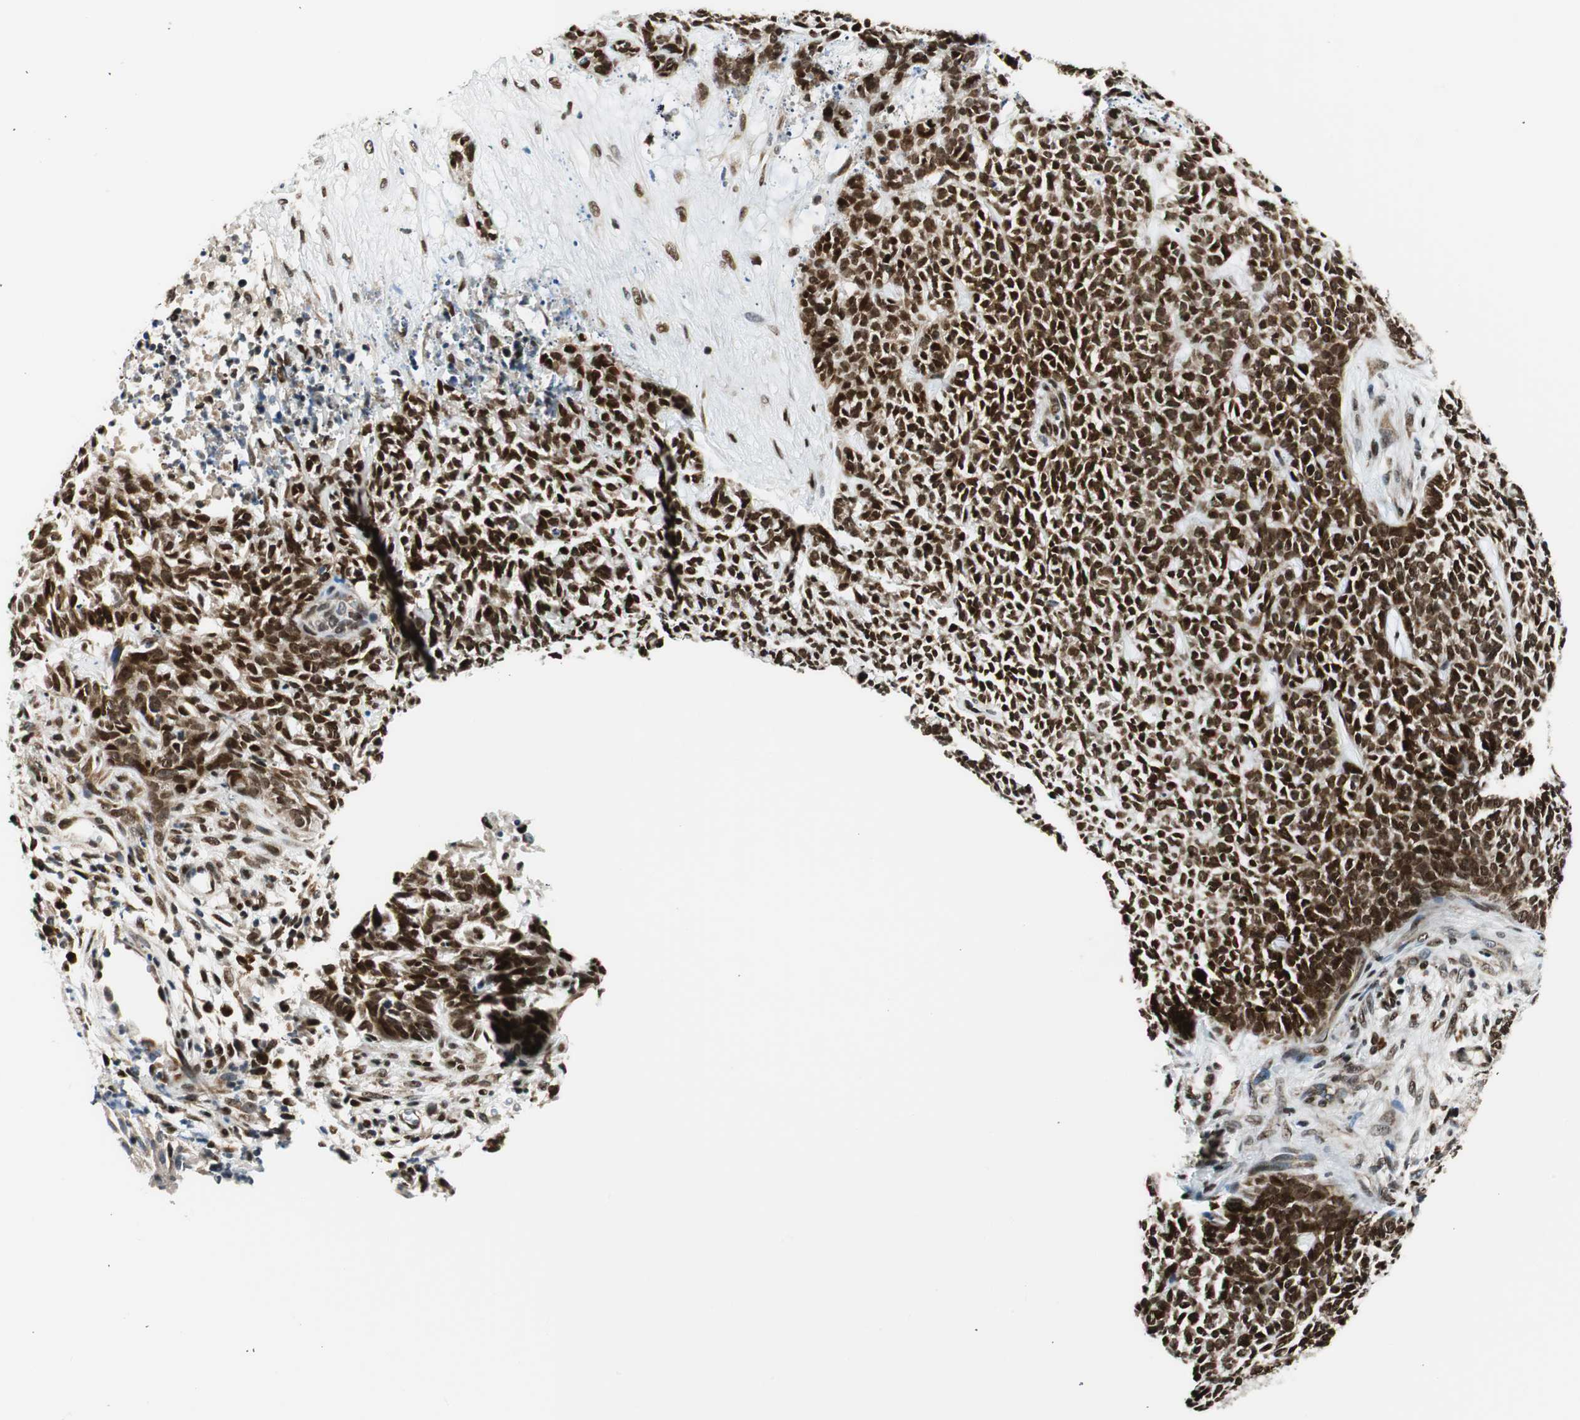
{"staining": {"intensity": "strong", "quantity": ">75%", "location": "nuclear"}, "tissue": "skin cancer", "cell_type": "Tumor cells", "image_type": "cancer", "snomed": [{"axis": "morphology", "description": "Basal cell carcinoma"}, {"axis": "topography", "description": "Skin"}], "caption": "Skin cancer stained for a protein displays strong nuclear positivity in tumor cells.", "gene": "RING1", "patient": {"sex": "female", "age": 84}}